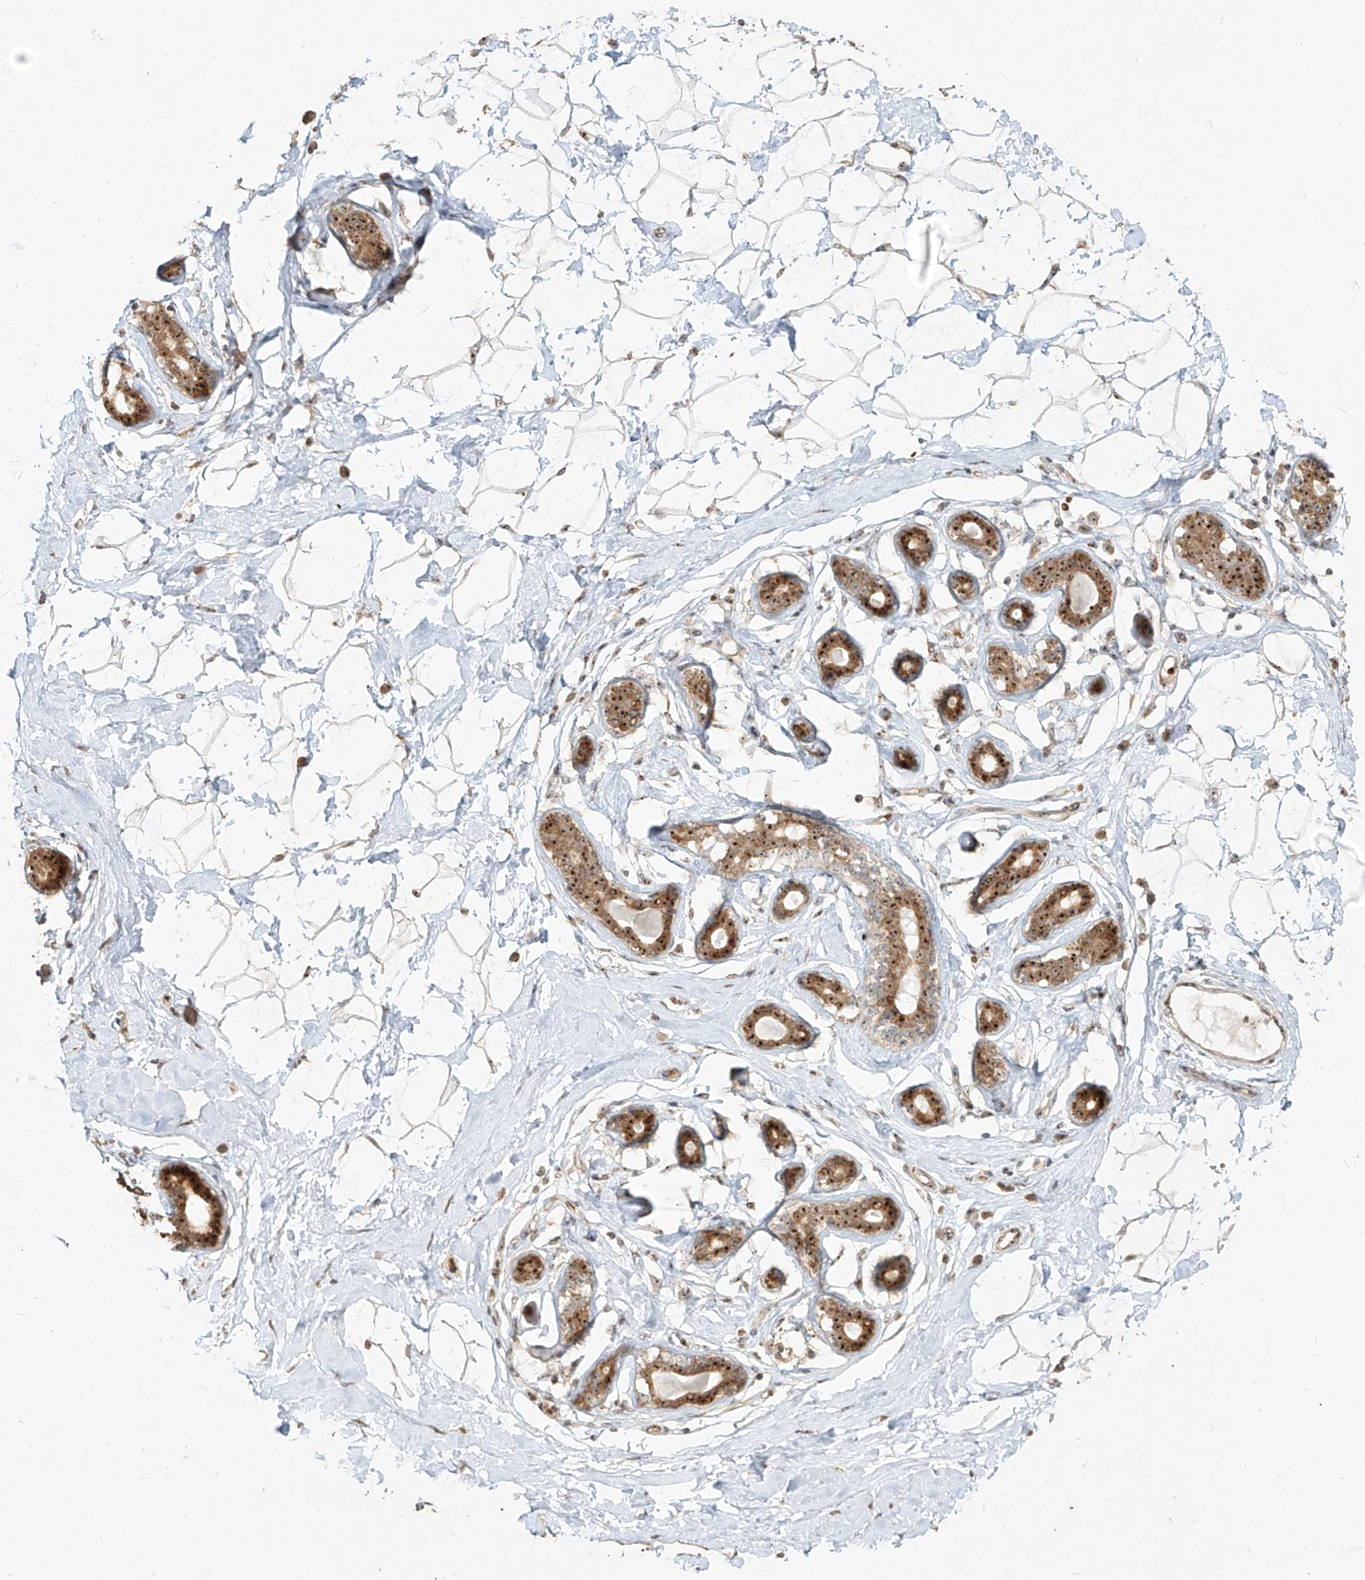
{"staining": {"intensity": "weak", "quantity": ">75%", "location": "cytoplasmic/membranous"}, "tissue": "breast", "cell_type": "Adipocytes", "image_type": "normal", "snomed": [{"axis": "morphology", "description": "Normal tissue, NOS"}, {"axis": "morphology", "description": "Adenoma, NOS"}, {"axis": "topography", "description": "Breast"}], "caption": "High-power microscopy captured an immunohistochemistry photomicrograph of normal breast, revealing weak cytoplasmic/membranous staining in about >75% of adipocytes.", "gene": "BYSL", "patient": {"sex": "female", "age": 23}}